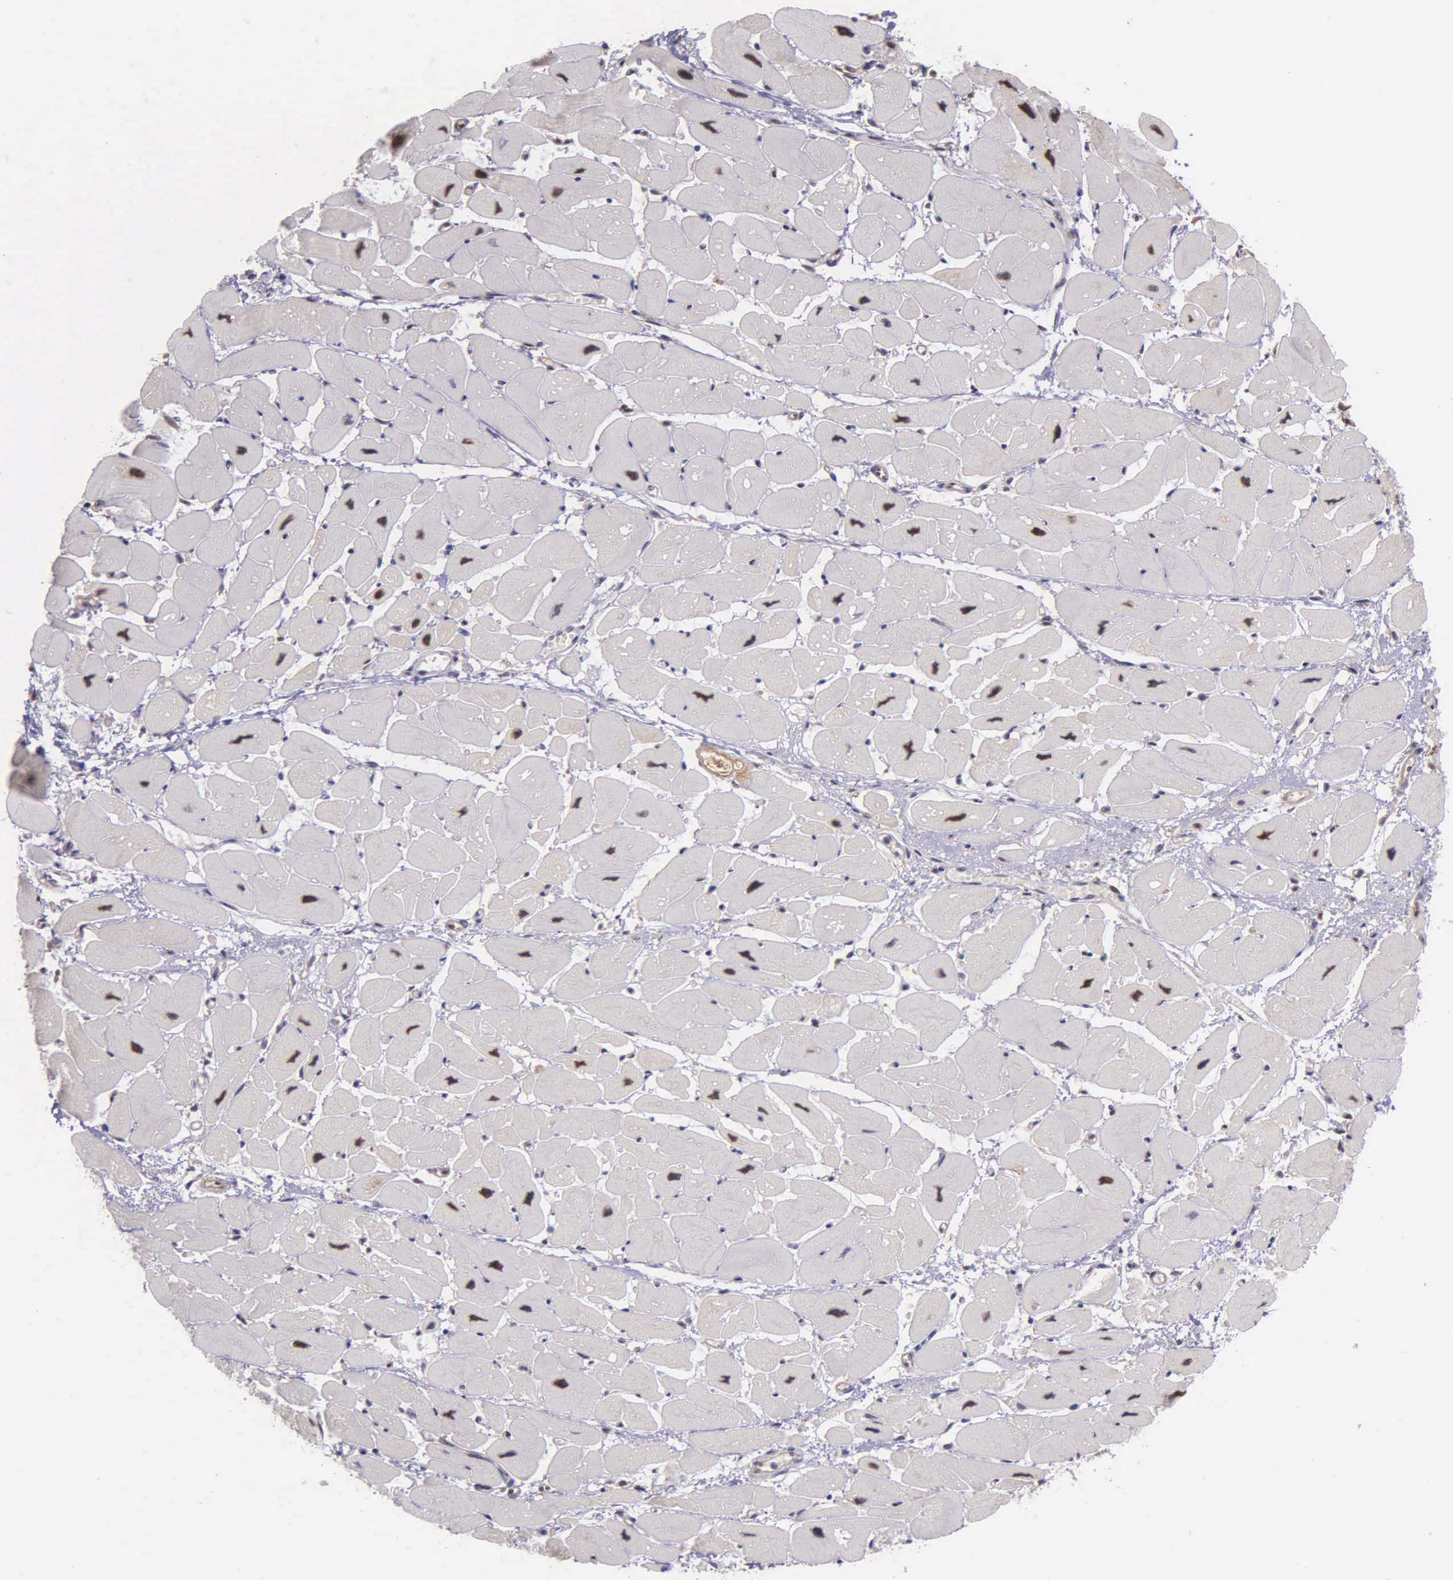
{"staining": {"intensity": "negative", "quantity": "none", "location": "none"}, "tissue": "heart muscle", "cell_type": "Cardiomyocytes", "image_type": "normal", "snomed": [{"axis": "morphology", "description": "Normal tissue, NOS"}, {"axis": "topography", "description": "Heart"}], "caption": "High magnification brightfield microscopy of normal heart muscle stained with DAB (3,3'-diaminobenzidine) (brown) and counterstained with hematoxylin (blue): cardiomyocytes show no significant expression. (IHC, brightfield microscopy, high magnification).", "gene": "PSMC1", "patient": {"sex": "female", "age": 54}}